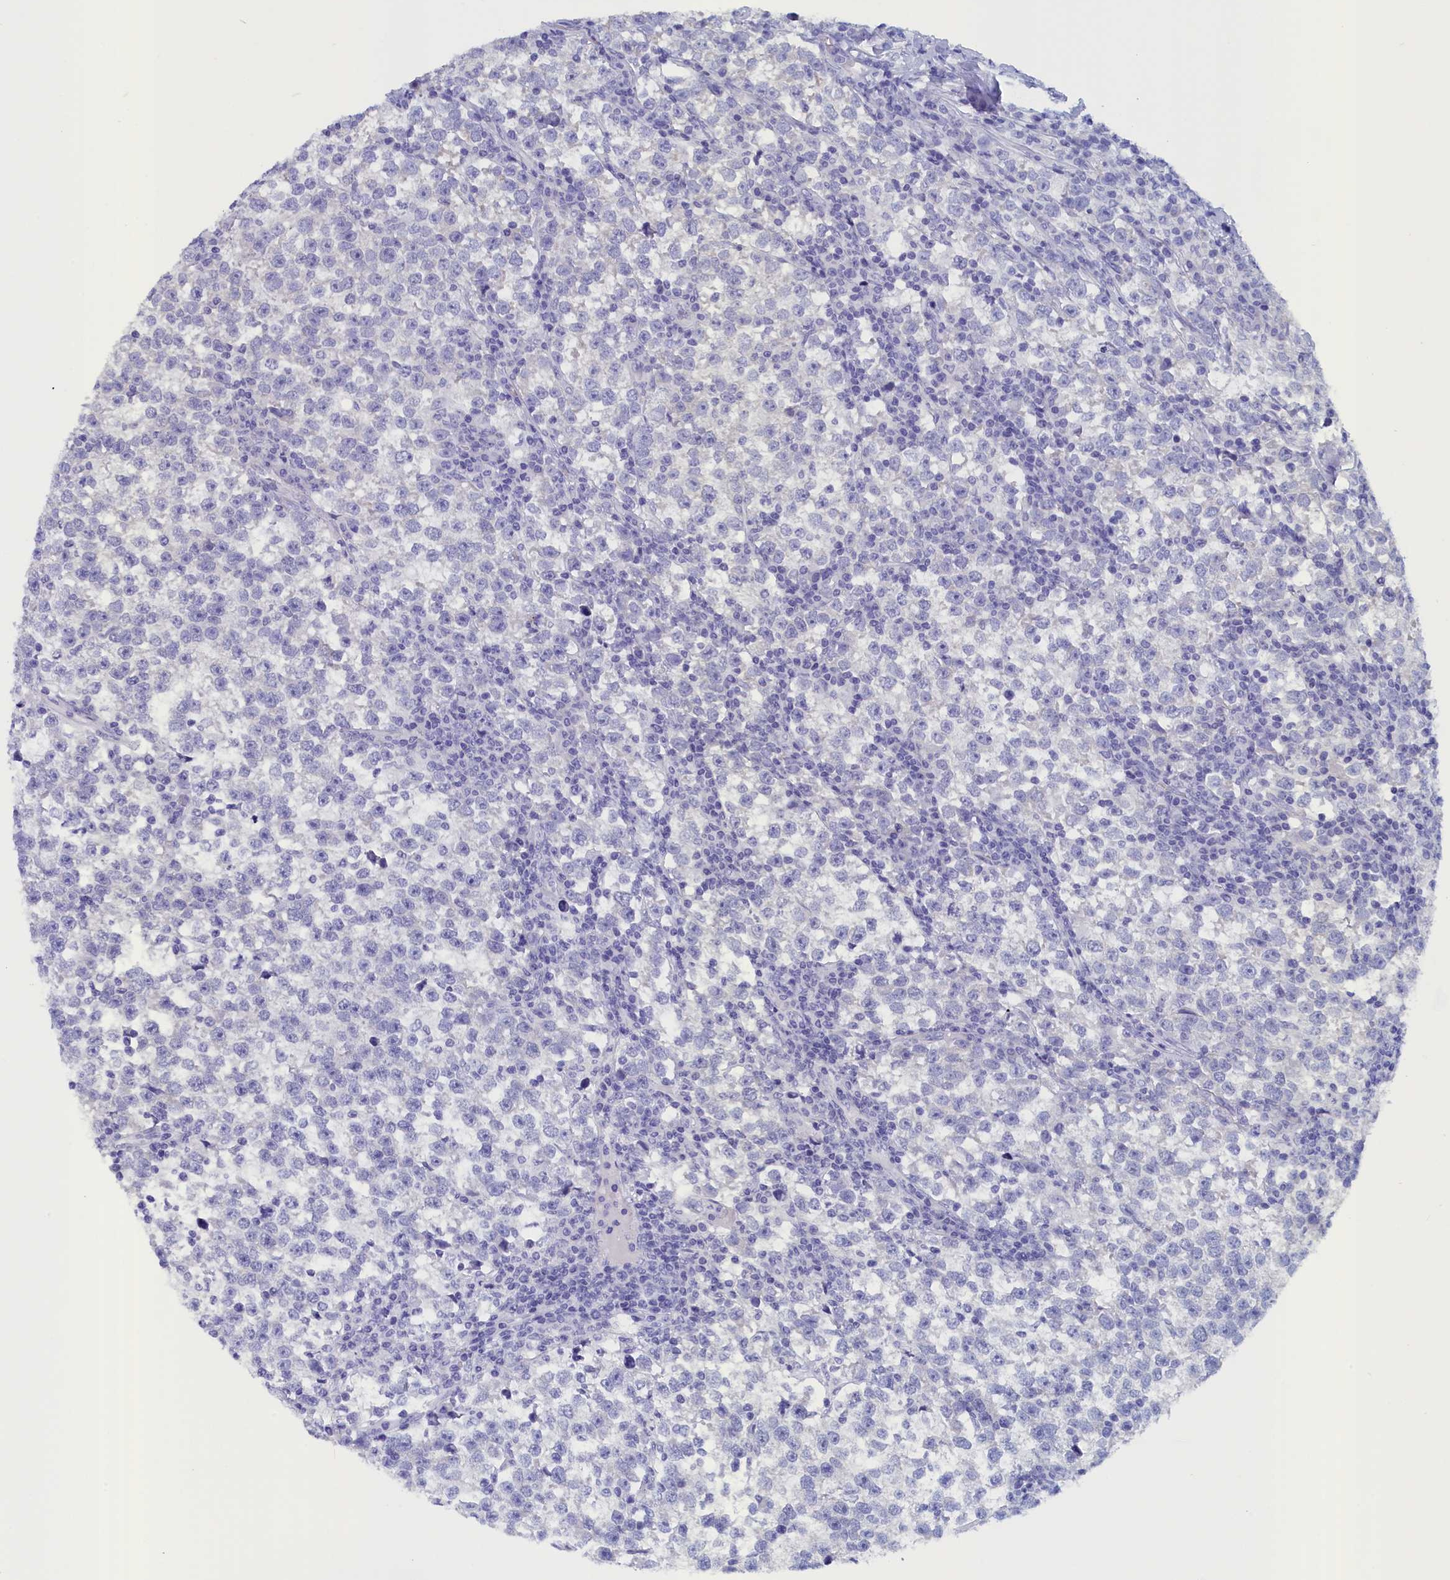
{"staining": {"intensity": "negative", "quantity": "none", "location": "none"}, "tissue": "testis cancer", "cell_type": "Tumor cells", "image_type": "cancer", "snomed": [{"axis": "morphology", "description": "Normal tissue, NOS"}, {"axis": "morphology", "description": "Seminoma, NOS"}, {"axis": "topography", "description": "Testis"}], "caption": "Tumor cells show no significant staining in testis cancer (seminoma).", "gene": "ANKRD2", "patient": {"sex": "male", "age": 43}}